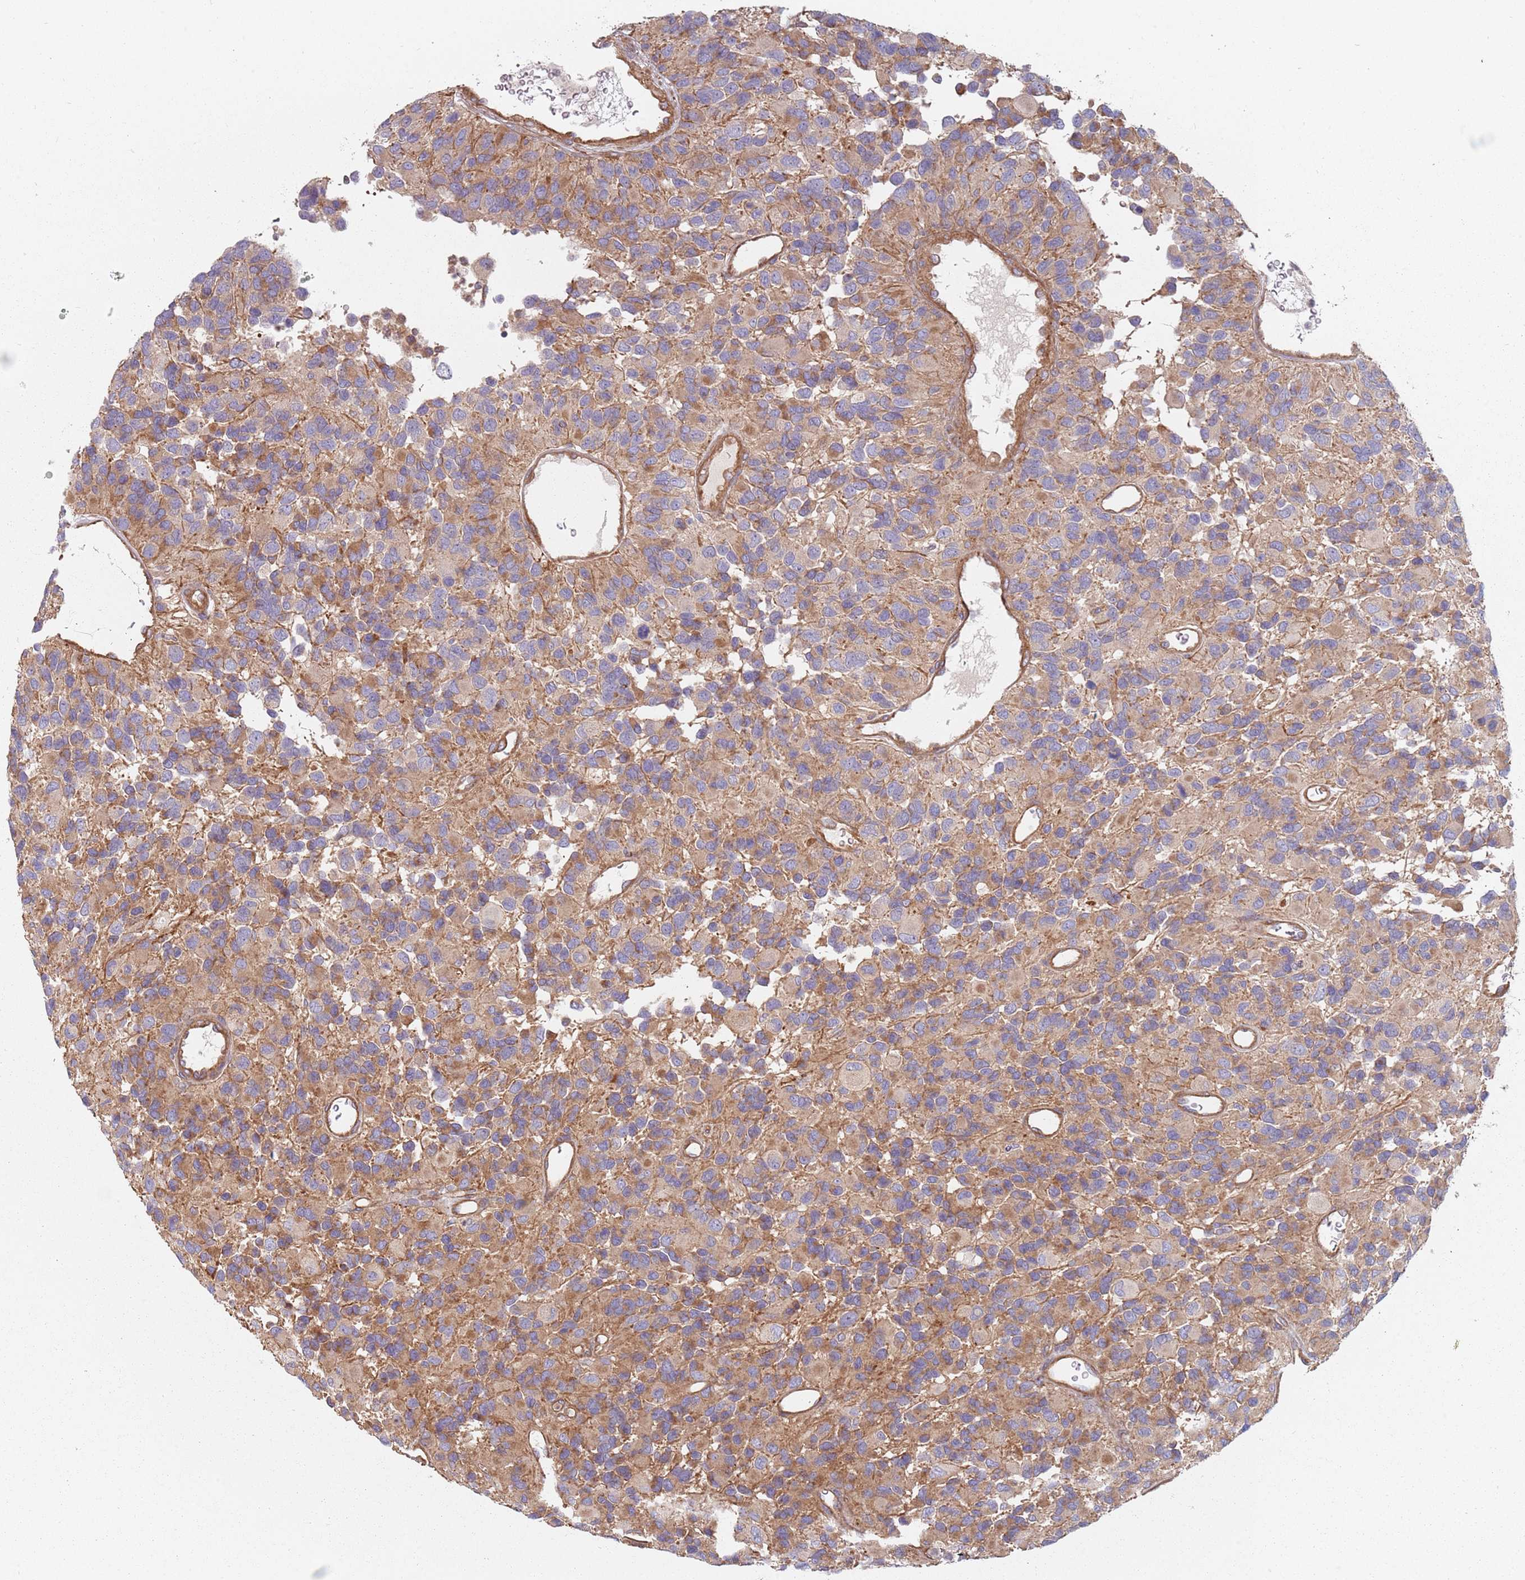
{"staining": {"intensity": "moderate", "quantity": "25%-75%", "location": "cytoplasmic/membranous"}, "tissue": "glioma", "cell_type": "Tumor cells", "image_type": "cancer", "snomed": [{"axis": "morphology", "description": "Glioma, malignant, High grade"}, {"axis": "topography", "description": "Brain"}], "caption": "IHC of malignant glioma (high-grade) reveals medium levels of moderate cytoplasmic/membranous expression in about 25%-75% of tumor cells. IHC stains the protein of interest in brown and the nuclei are stained blue.", "gene": "SPDL1", "patient": {"sex": "male", "age": 77}}